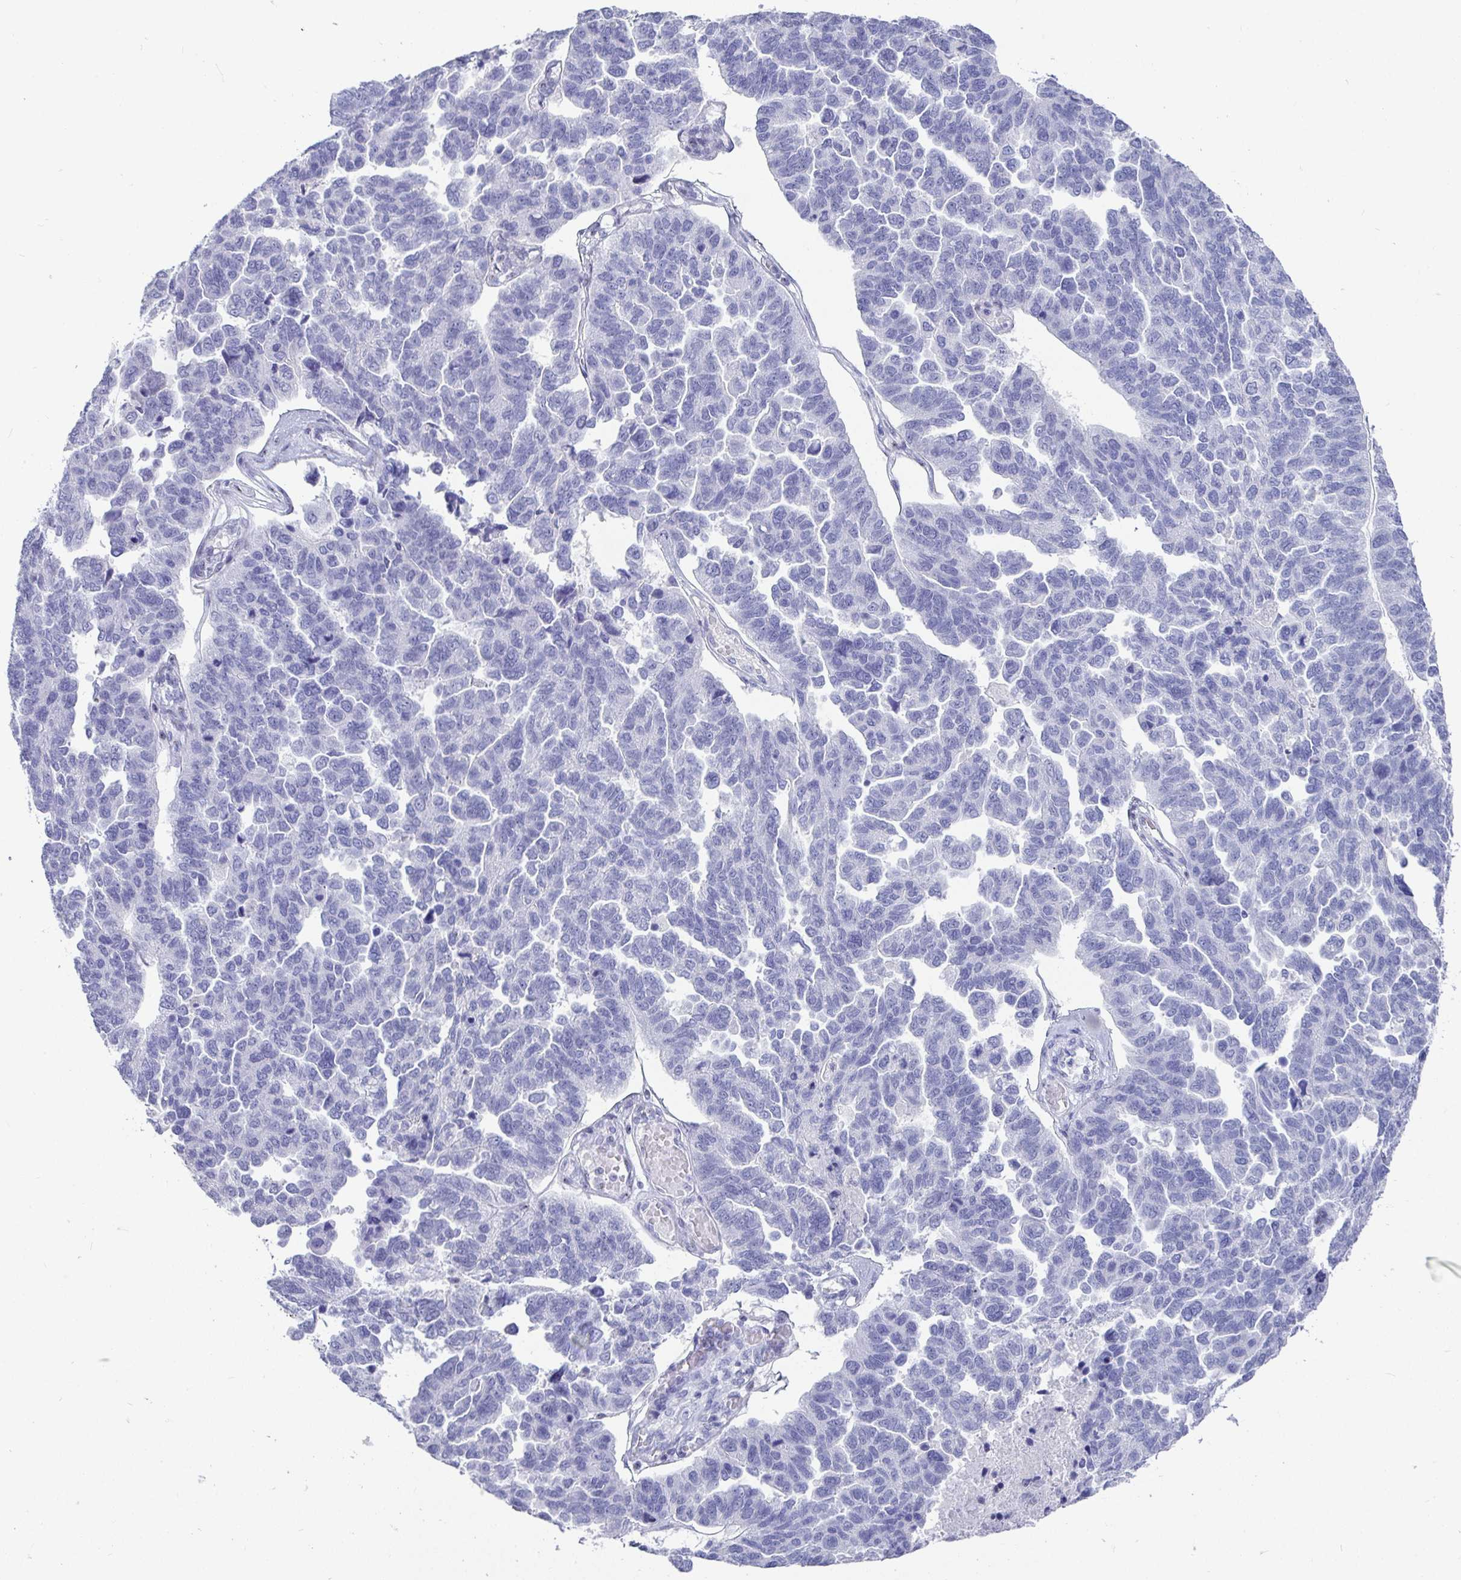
{"staining": {"intensity": "negative", "quantity": "none", "location": "none"}, "tissue": "ovarian cancer", "cell_type": "Tumor cells", "image_type": "cancer", "snomed": [{"axis": "morphology", "description": "Cystadenocarcinoma, serous, NOS"}, {"axis": "topography", "description": "Ovary"}], "caption": "This micrograph is of ovarian cancer stained with immunohistochemistry to label a protein in brown with the nuclei are counter-stained blue. There is no staining in tumor cells.", "gene": "TMEM241", "patient": {"sex": "female", "age": 64}}